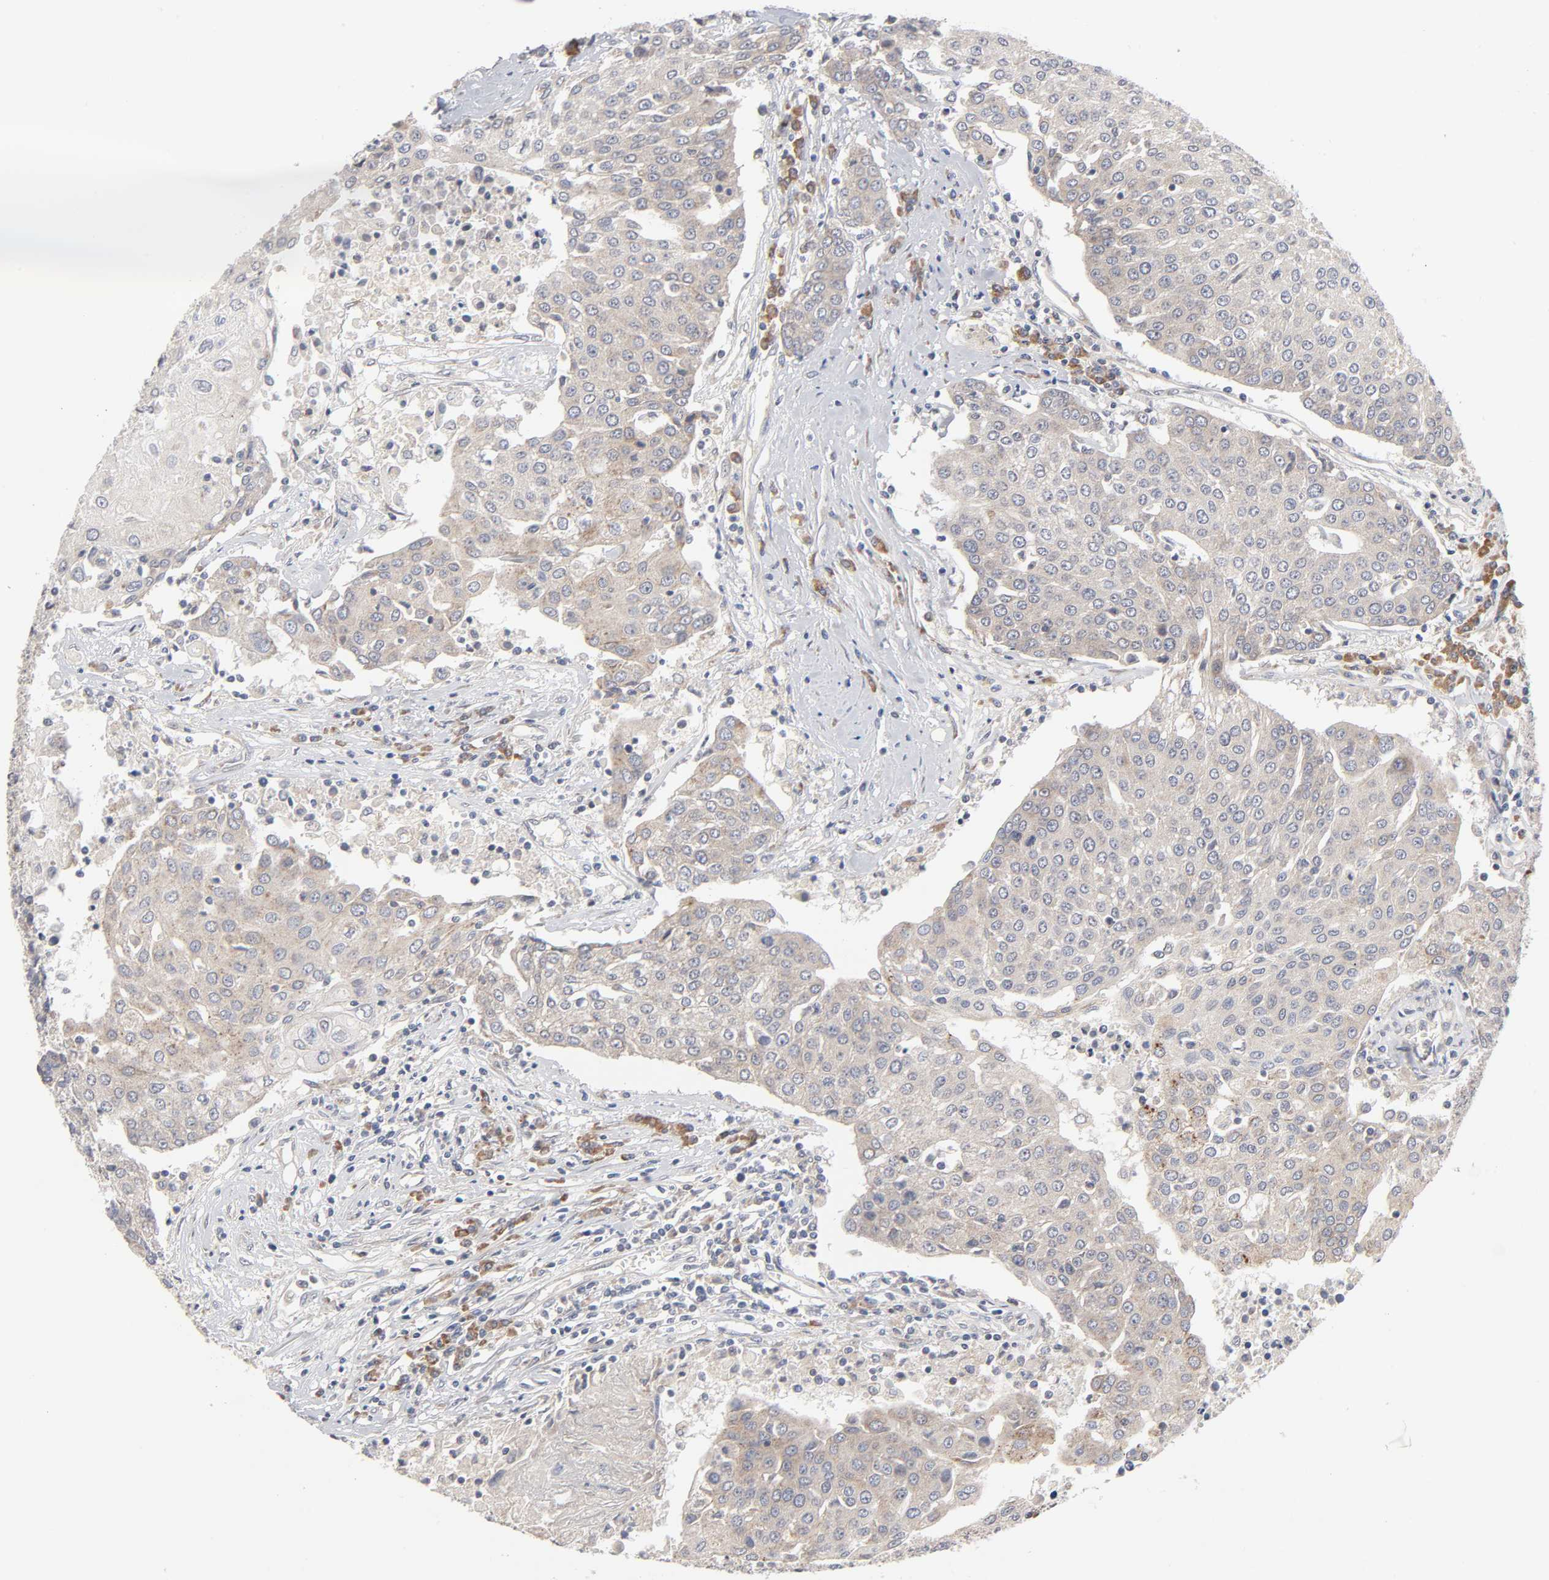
{"staining": {"intensity": "weak", "quantity": ">75%", "location": "cytoplasmic/membranous"}, "tissue": "urothelial cancer", "cell_type": "Tumor cells", "image_type": "cancer", "snomed": [{"axis": "morphology", "description": "Urothelial carcinoma, High grade"}, {"axis": "topography", "description": "Urinary bladder"}], "caption": "Urothelial cancer tissue shows weak cytoplasmic/membranous expression in about >75% of tumor cells", "gene": "IL4R", "patient": {"sex": "female", "age": 85}}